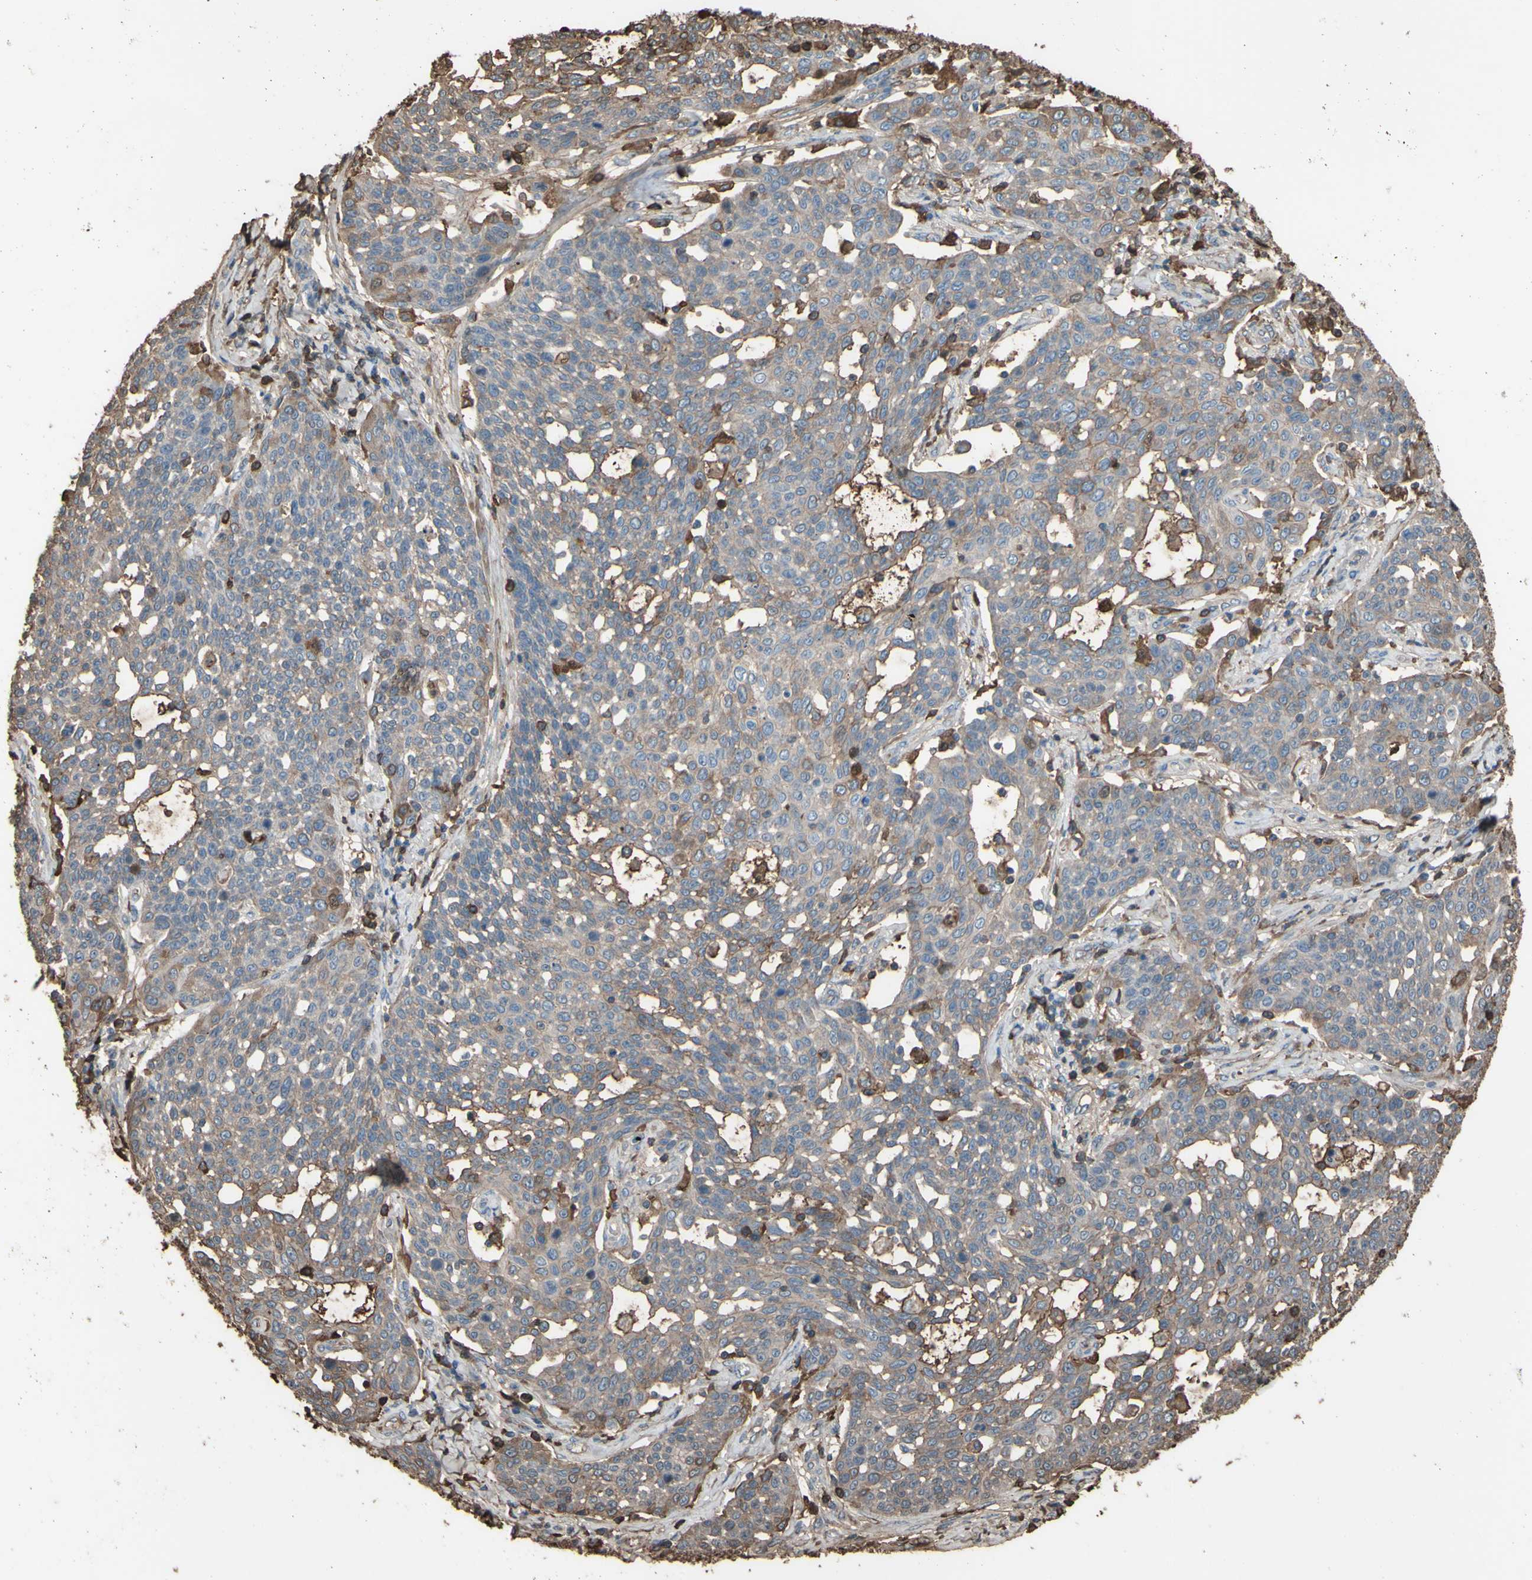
{"staining": {"intensity": "weak", "quantity": "25%-75%", "location": "cytoplasmic/membranous"}, "tissue": "cervical cancer", "cell_type": "Tumor cells", "image_type": "cancer", "snomed": [{"axis": "morphology", "description": "Squamous cell carcinoma, NOS"}, {"axis": "topography", "description": "Cervix"}], "caption": "DAB (3,3'-diaminobenzidine) immunohistochemical staining of cervical squamous cell carcinoma exhibits weak cytoplasmic/membranous protein staining in approximately 25%-75% of tumor cells. Nuclei are stained in blue.", "gene": "PTGDS", "patient": {"sex": "female", "age": 34}}